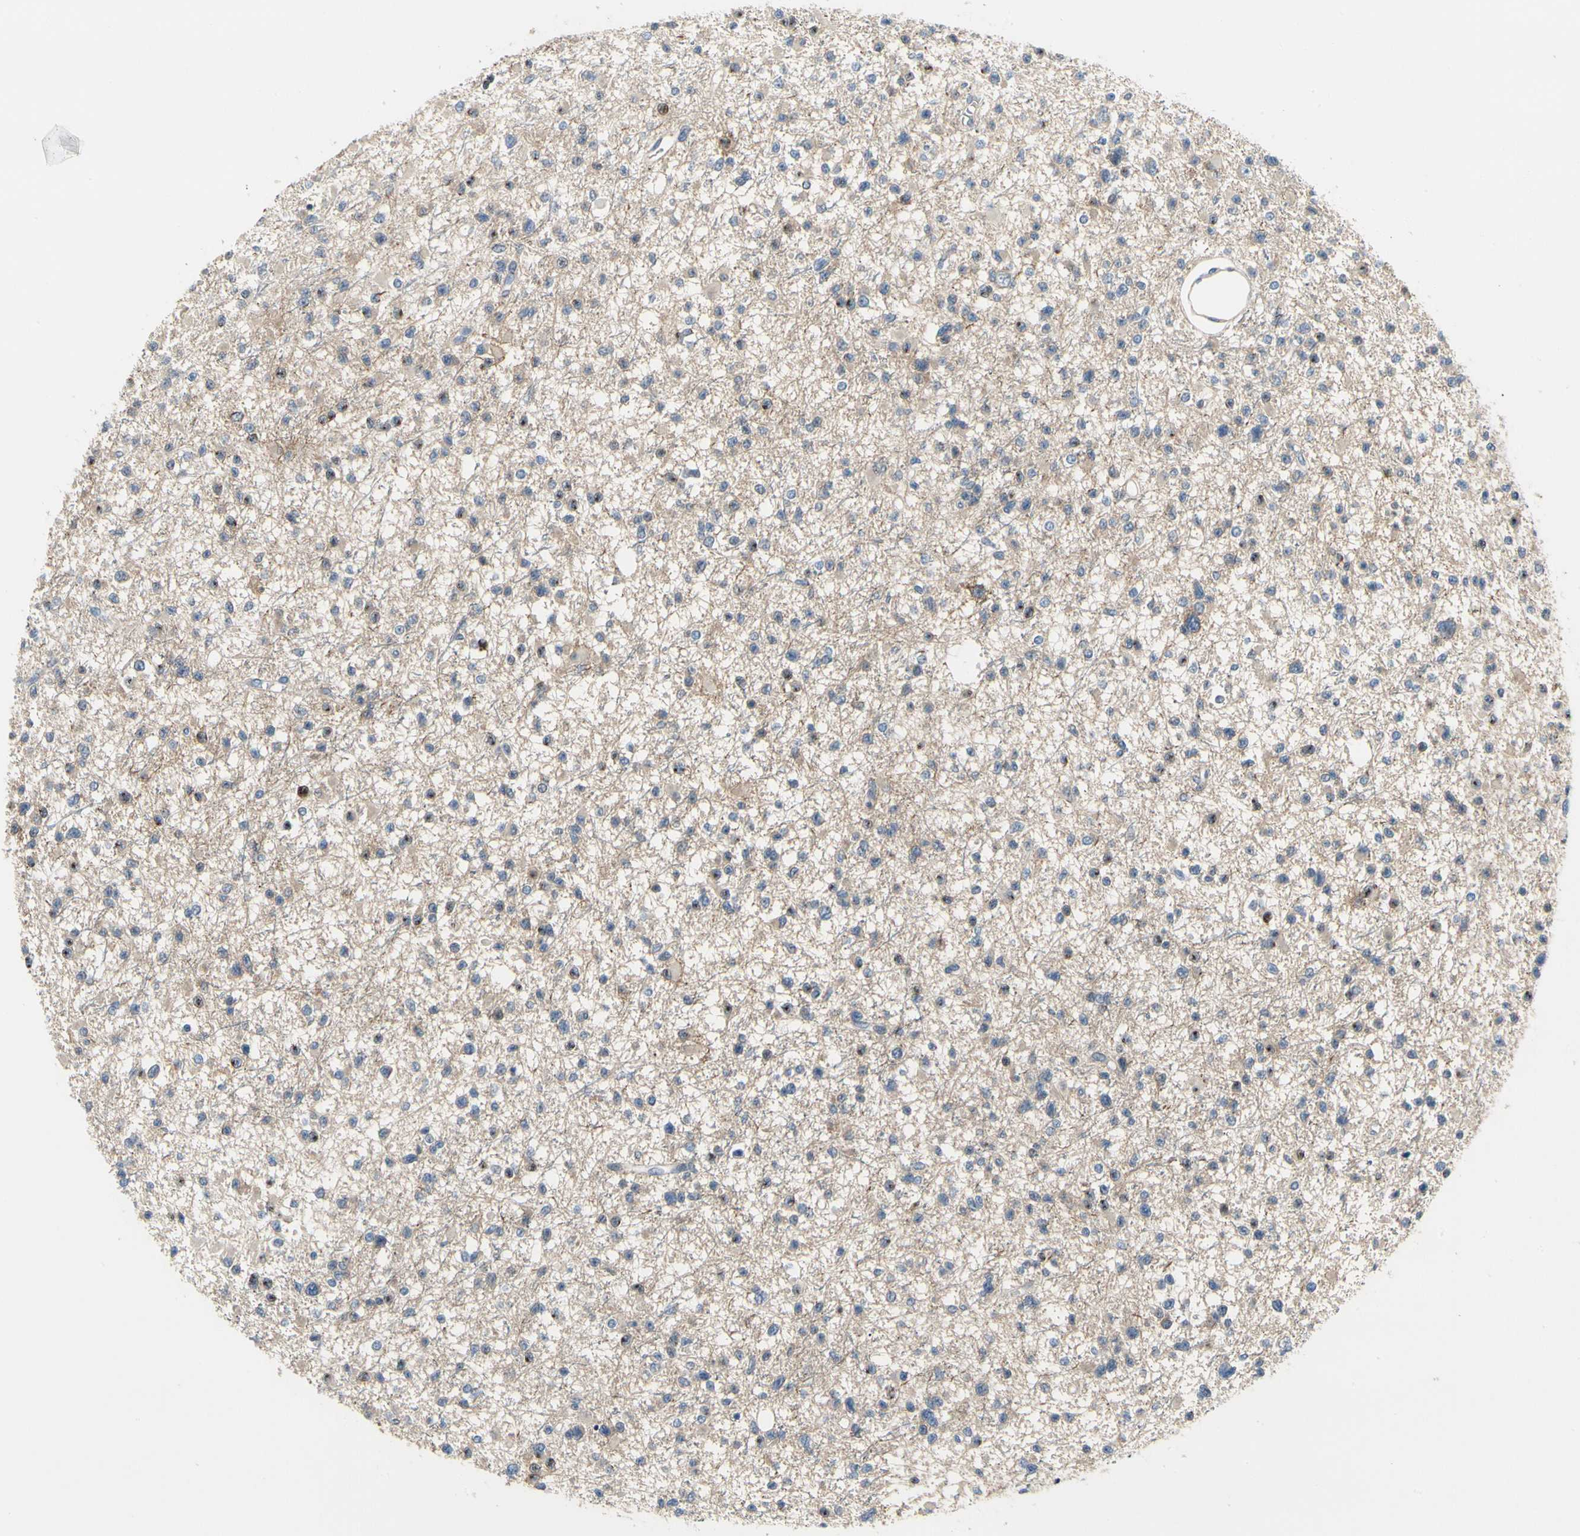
{"staining": {"intensity": "strong", "quantity": "<25%", "location": "nuclear"}, "tissue": "glioma", "cell_type": "Tumor cells", "image_type": "cancer", "snomed": [{"axis": "morphology", "description": "Glioma, malignant, Low grade"}, {"axis": "topography", "description": "Brain"}], "caption": "Glioma stained with a brown dye reveals strong nuclear positive expression in approximately <25% of tumor cells.", "gene": "NFASC", "patient": {"sex": "female", "age": 22}}